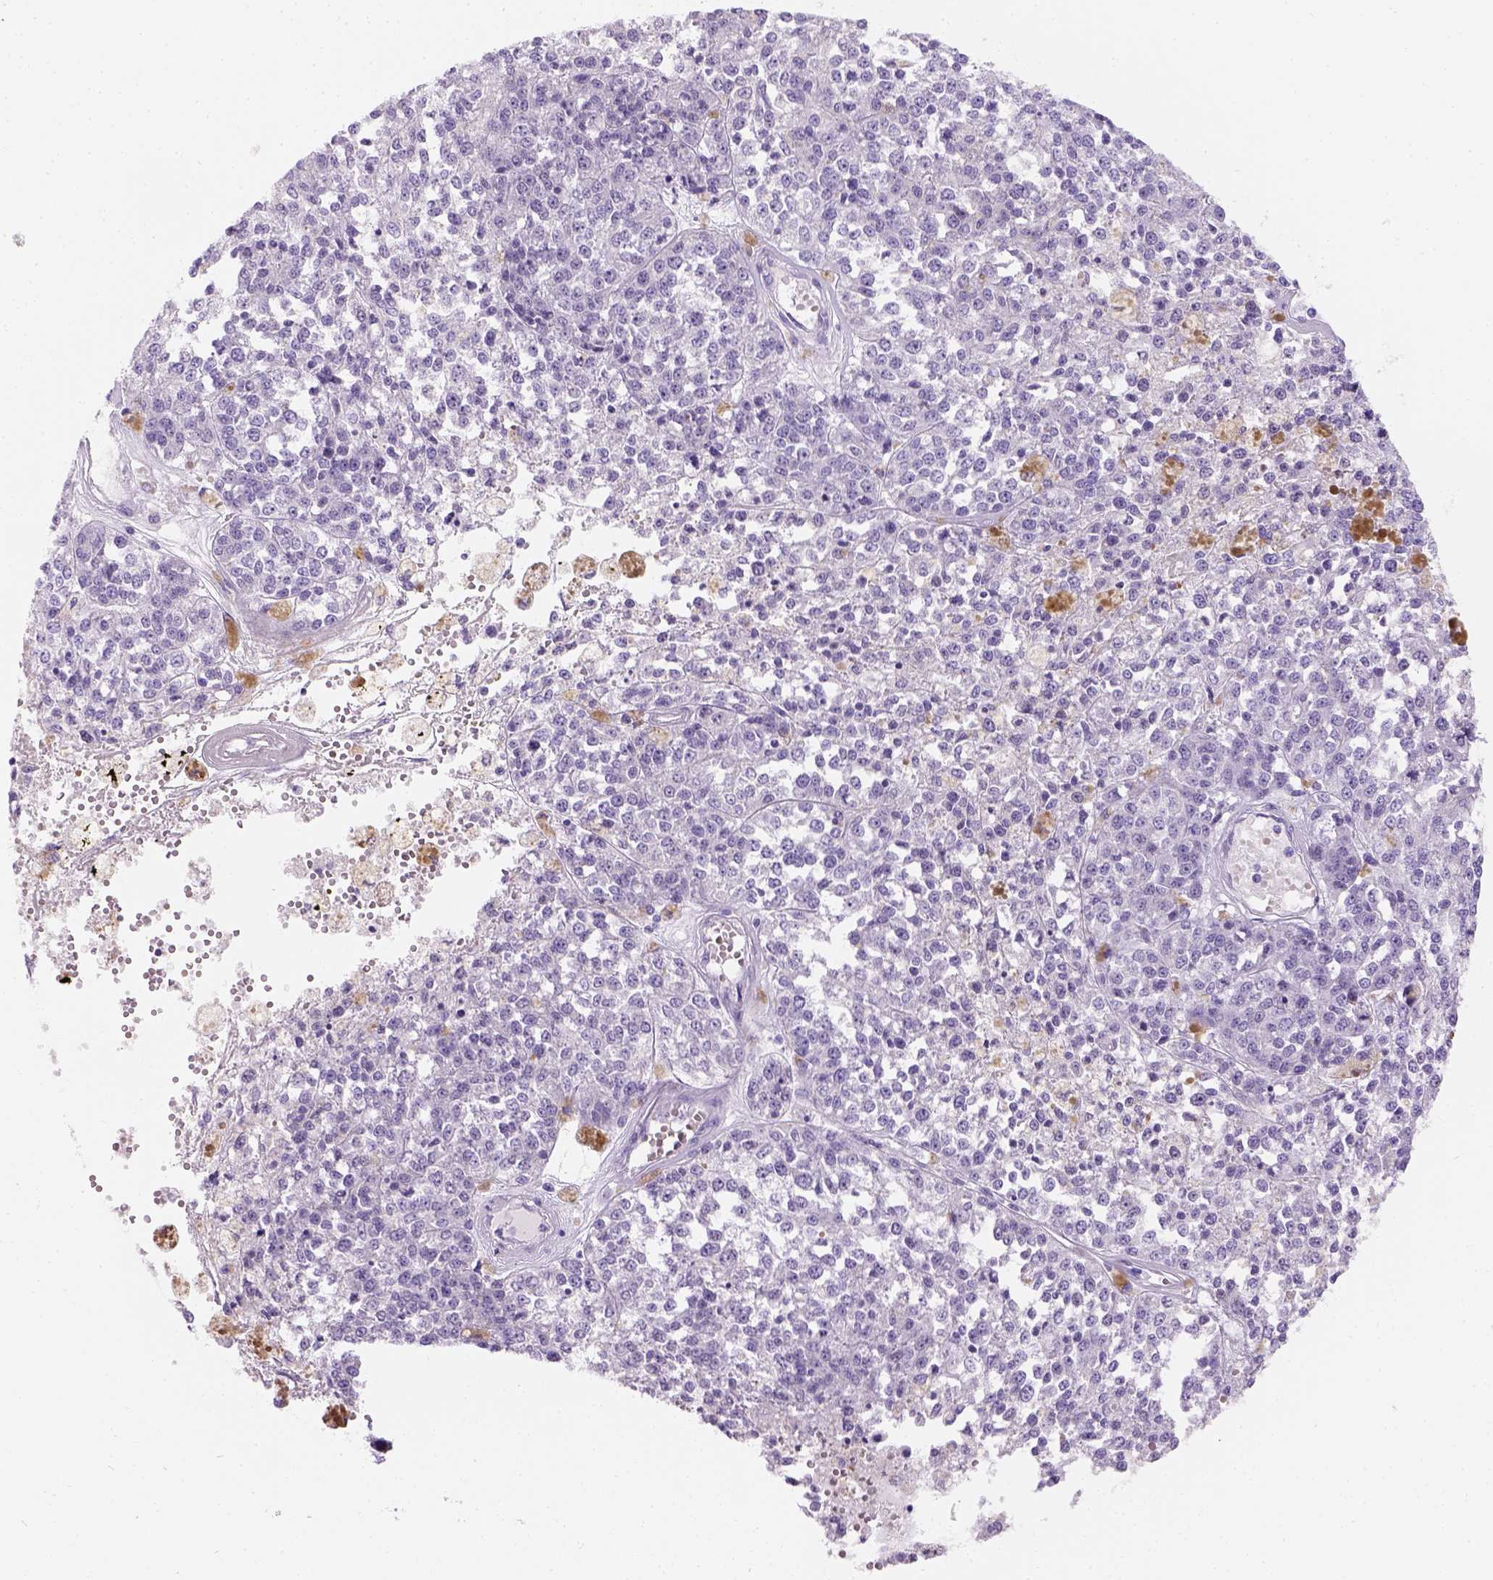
{"staining": {"intensity": "negative", "quantity": "none", "location": "none"}, "tissue": "melanoma", "cell_type": "Tumor cells", "image_type": "cancer", "snomed": [{"axis": "morphology", "description": "Malignant melanoma, Metastatic site"}, {"axis": "topography", "description": "Lymph node"}], "caption": "There is no significant positivity in tumor cells of melanoma.", "gene": "PHF7", "patient": {"sex": "female", "age": 64}}